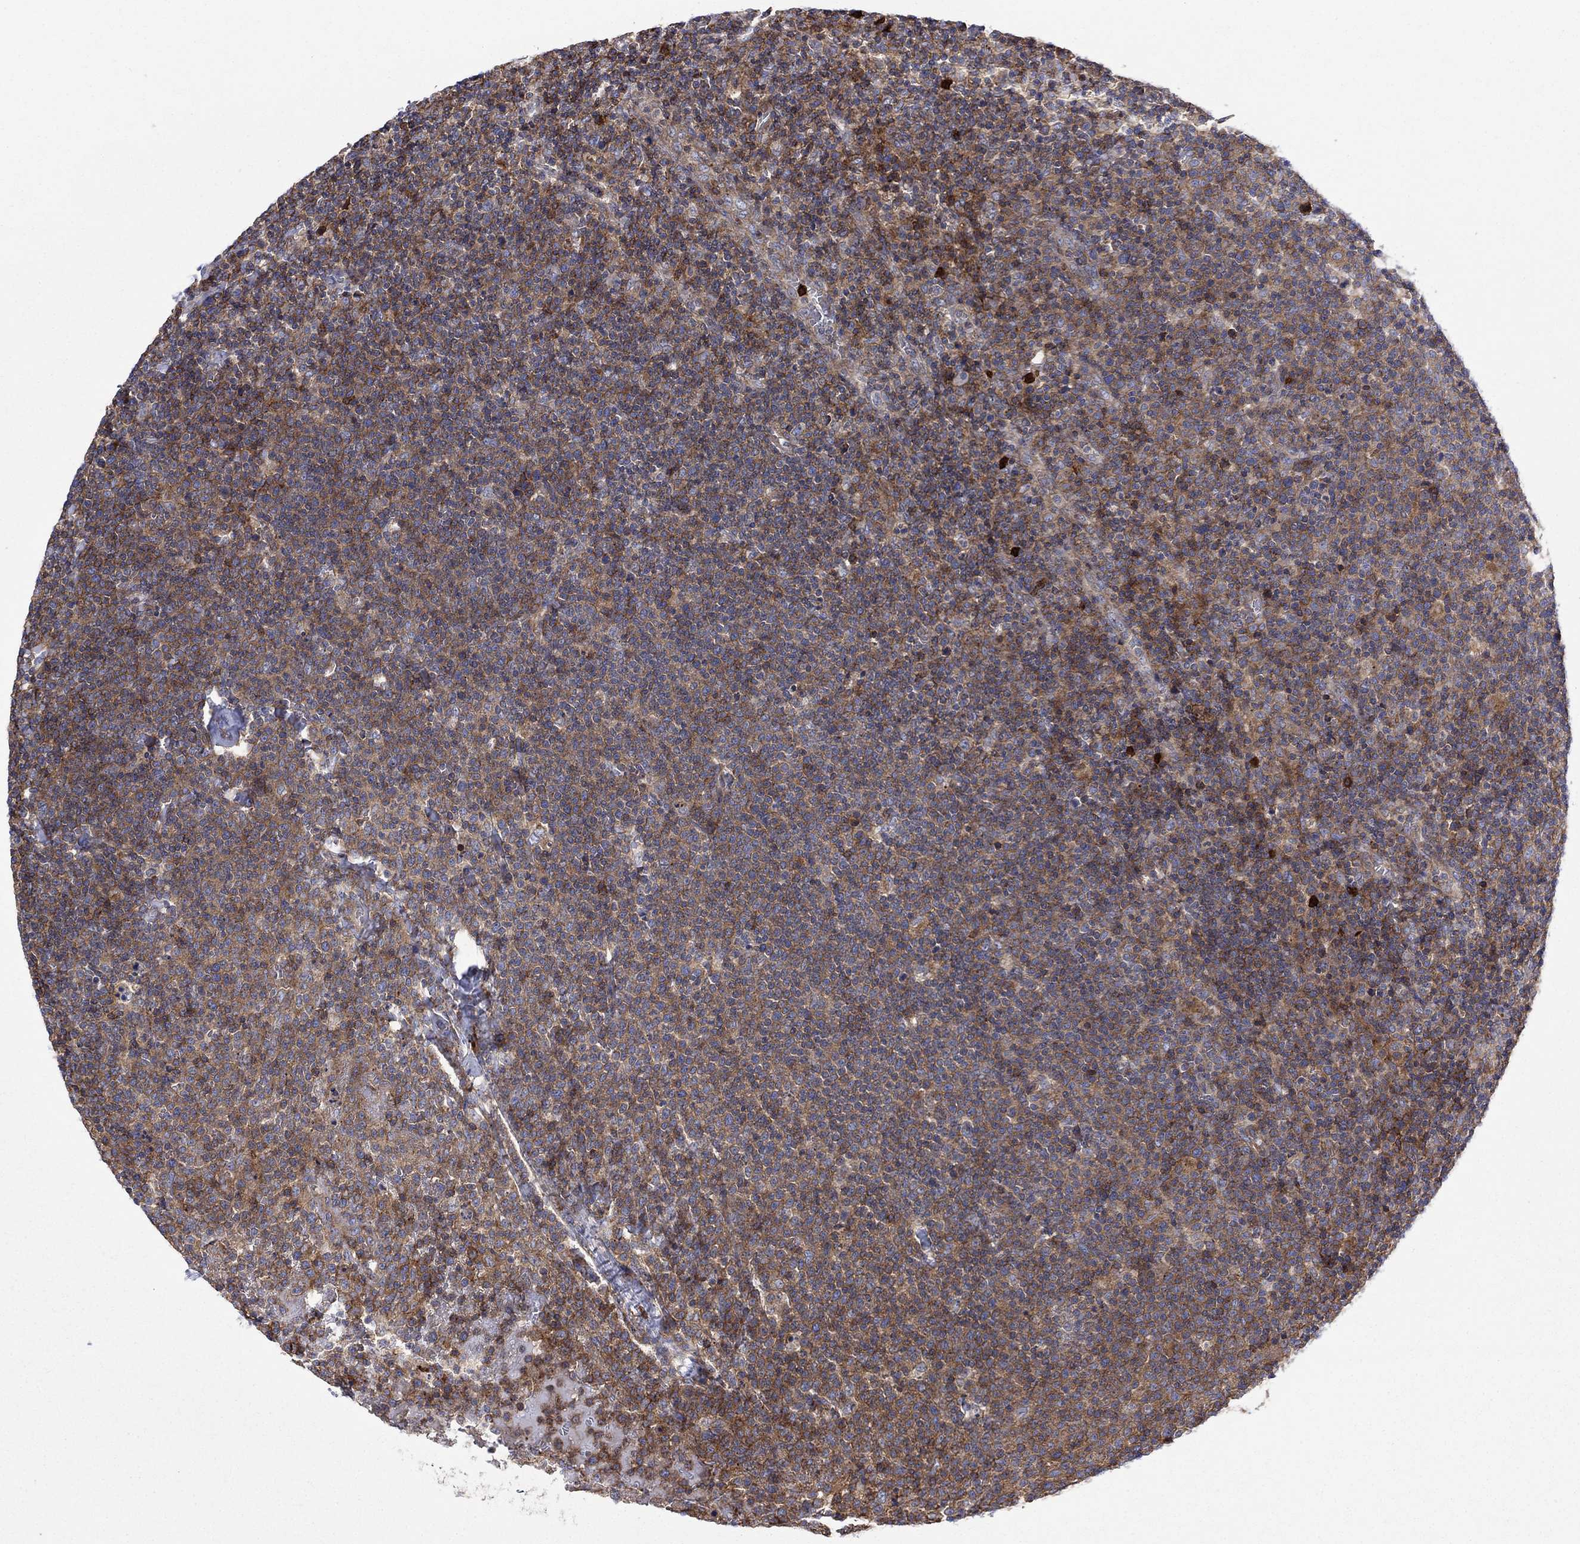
{"staining": {"intensity": "moderate", "quantity": "25%-75%", "location": "cytoplasmic/membranous"}, "tissue": "lymphoma", "cell_type": "Tumor cells", "image_type": "cancer", "snomed": [{"axis": "morphology", "description": "Malignant lymphoma, non-Hodgkin's type, High grade"}, {"axis": "topography", "description": "Lymph node"}], "caption": "About 25%-75% of tumor cells in human lymphoma demonstrate moderate cytoplasmic/membranous protein staining as visualized by brown immunohistochemical staining.", "gene": "PAG1", "patient": {"sex": "male", "age": 61}}